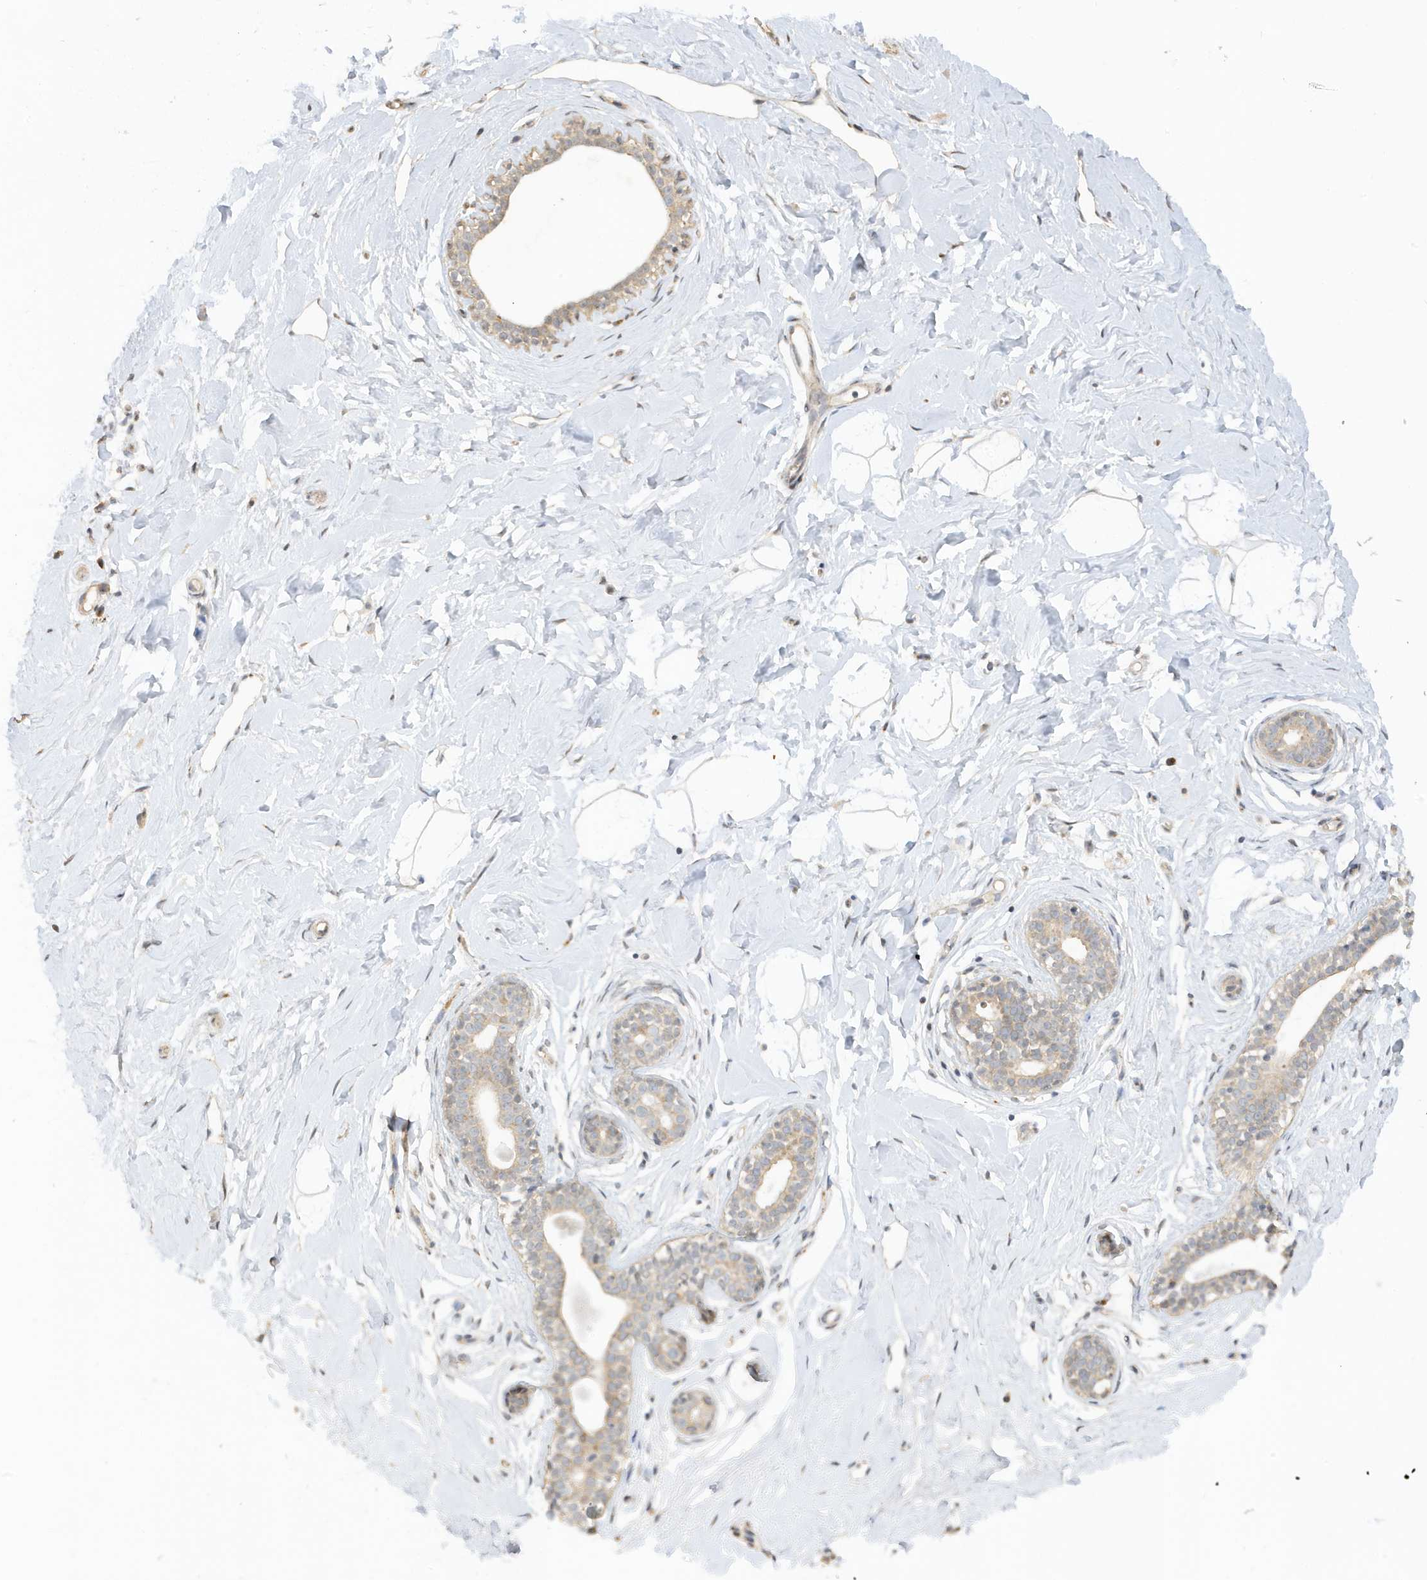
{"staining": {"intensity": "moderate", "quantity": "25%-75%", "location": "cytoplasmic/membranous,nuclear"}, "tissue": "breast", "cell_type": "Adipocytes", "image_type": "normal", "snomed": [{"axis": "morphology", "description": "Normal tissue, NOS"}, {"axis": "morphology", "description": "Adenoma, NOS"}, {"axis": "topography", "description": "Breast"}], "caption": "This is a micrograph of immunohistochemistry staining of benign breast, which shows moderate positivity in the cytoplasmic/membranous,nuclear of adipocytes.", "gene": "TAB3", "patient": {"sex": "female", "age": 23}}